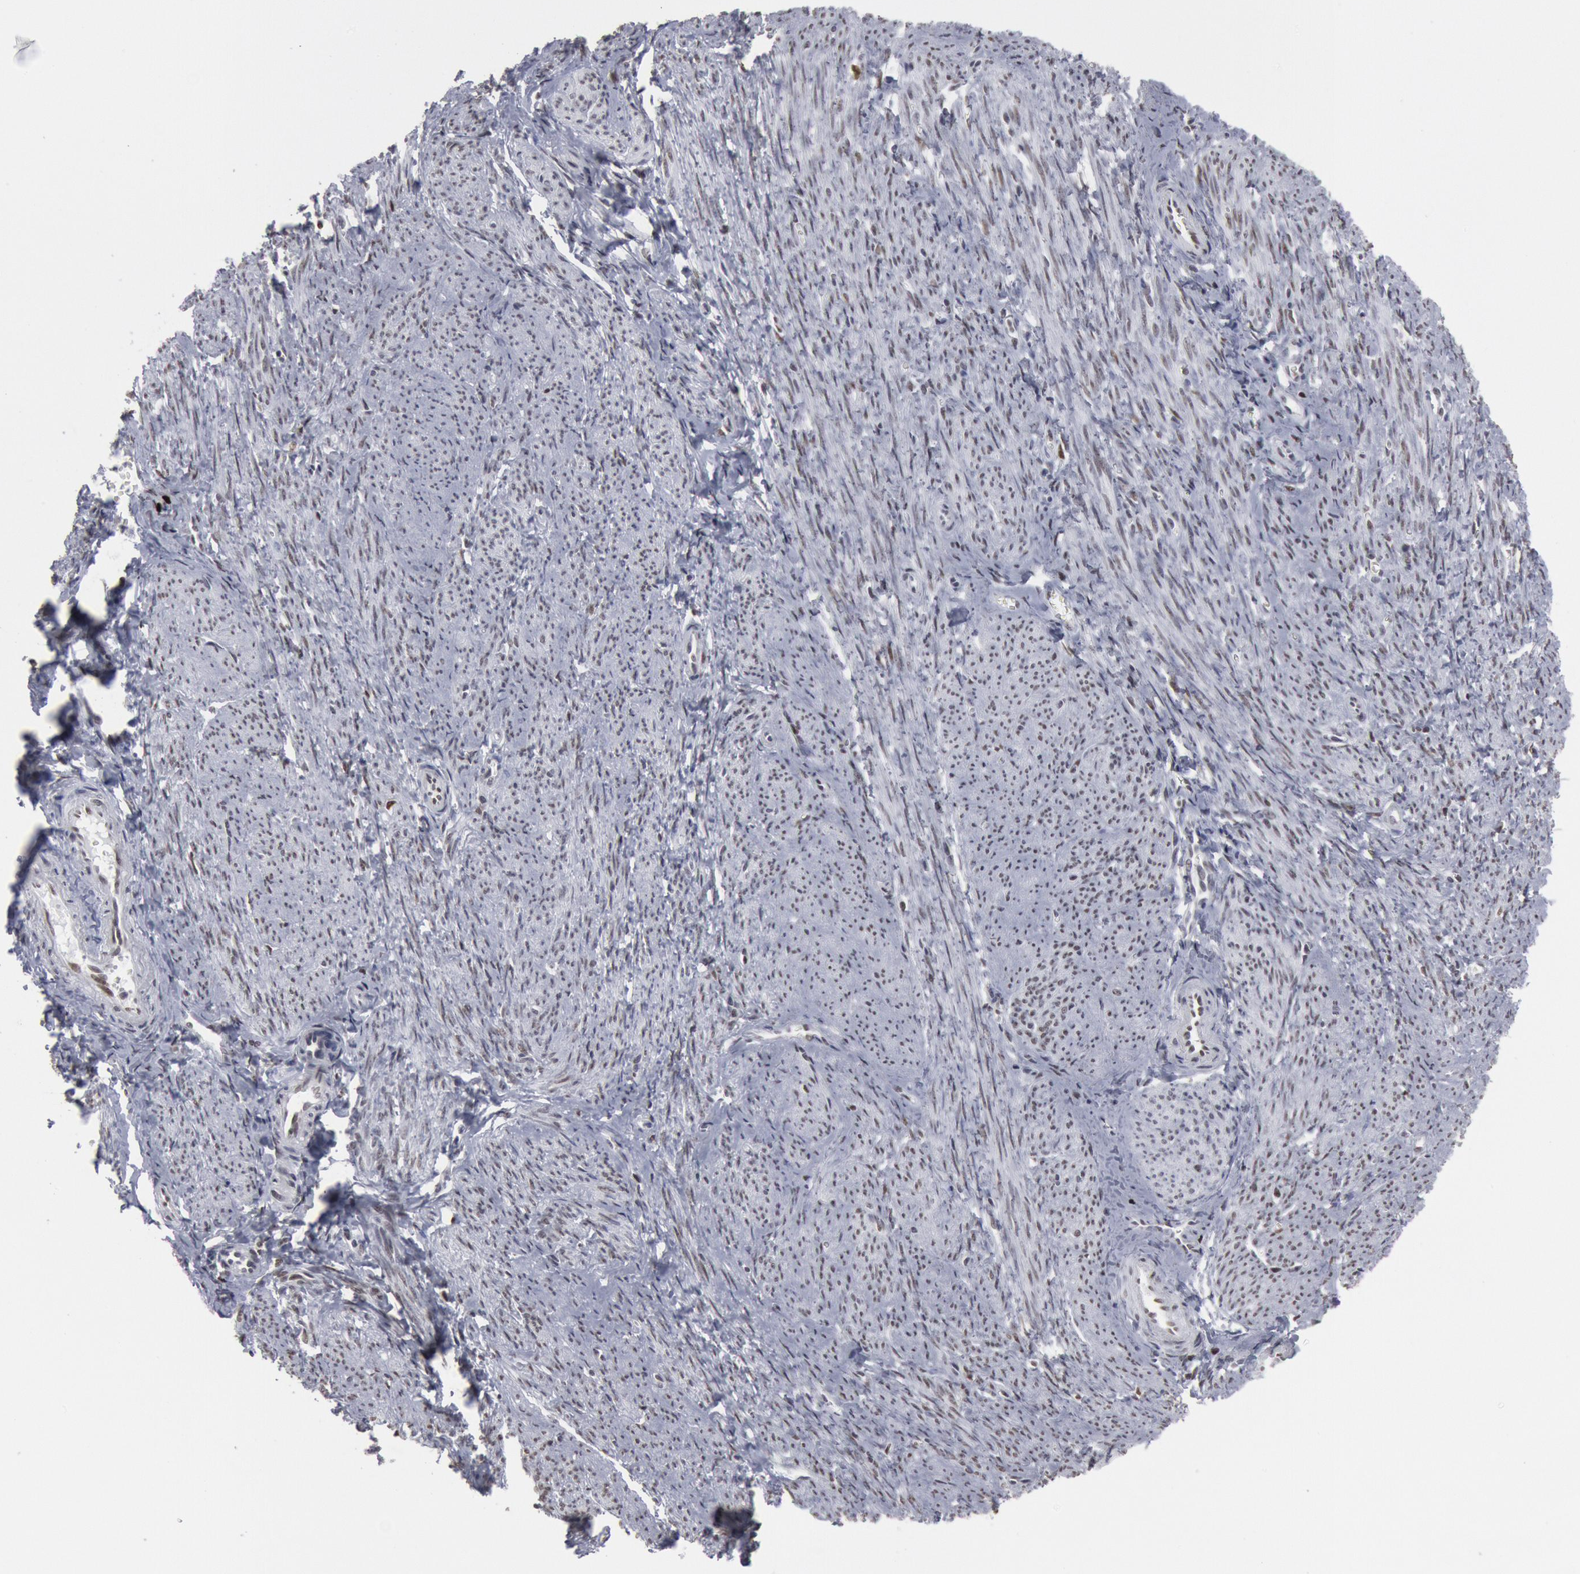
{"staining": {"intensity": "moderate", "quantity": "25%-75%", "location": "nuclear"}, "tissue": "smooth muscle", "cell_type": "Smooth muscle cells", "image_type": "normal", "snomed": [{"axis": "morphology", "description": "Normal tissue, NOS"}, {"axis": "topography", "description": "Smooth muscle"}, {"axis": "topography", "description": "Cervix"}], "caption": "Smooth muscle cells demonstrate moderate nuclear expression in approximately 25%-75% of cells in benign smooth muscle.", "gene": "SUB1", "patient": {"sex": "female", "age": 70}}